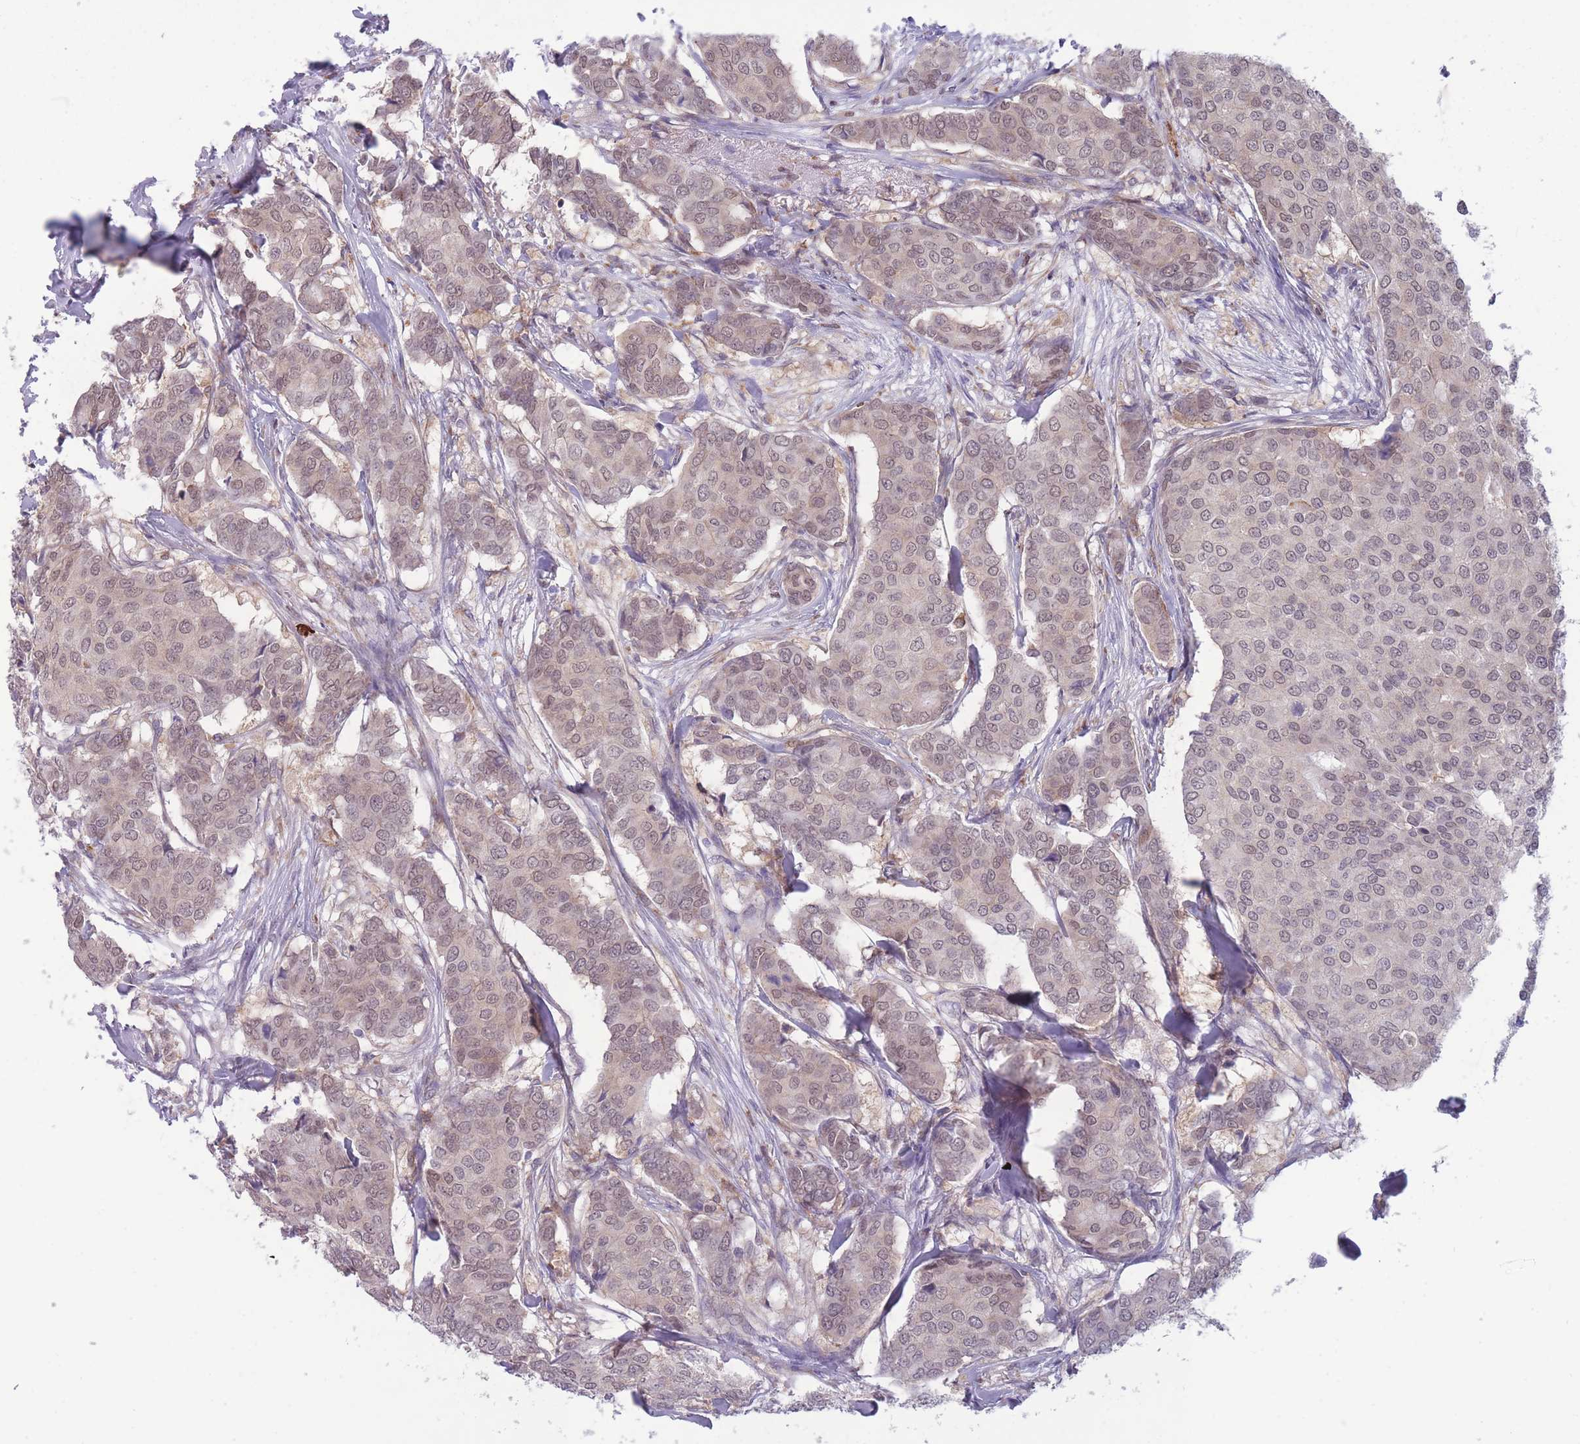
{"staining": {"intensity": "weak", "quantity": "25%-75%", "location": "cytoplasmic/membranous,nuclear"}, "tissue": "breast cancer", "cell_type": "Tumor cells", "image_type": "cancer", "snomed": [{"axis": "morphology", "description": "Duct carcinoma"}, {"axis": "topography", "description": "Breast"}], "caption": "Immunohistochemical staining of human breast invasive ductal carcinoma reveals low levels of weak cytoplasmic/membranous and nuclear positivity in approximately 25%-75% of tumor cells.", "gene": "TMEM121", "patient": {"sex": "female", "age": 75}}